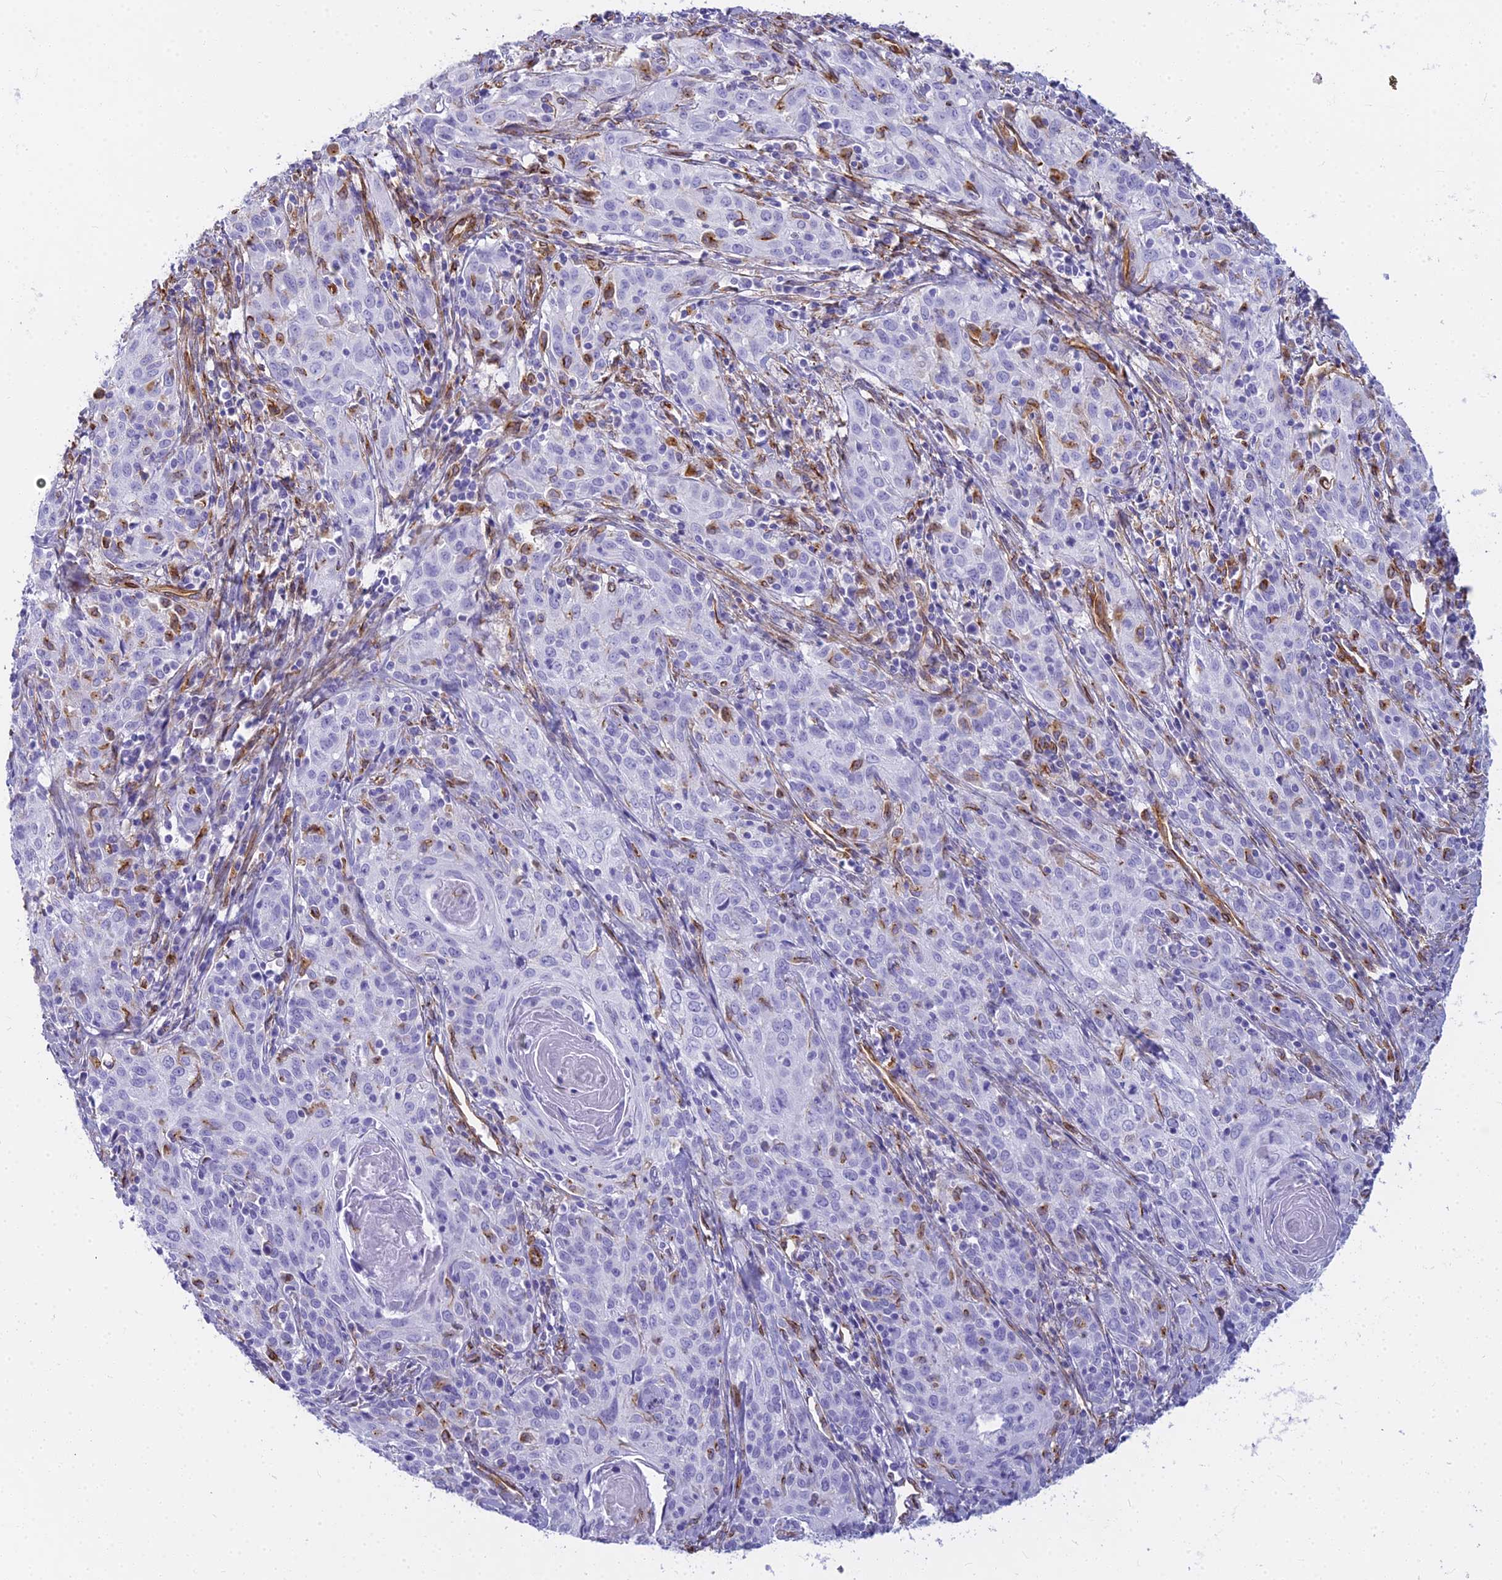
{"staining": {"intensity": "negative", "quantity": "none", "location": "none"}, "tissue": "cervical cancer", "cell_type": "Tumor cells", "image_type": "cancer", "snomed": [{"axis": "morphology", "description": "Squamous cell carcinoma, NOS"}, {"axis": "topography", "description": "Cervix"}], "caption": "A high-resolution micrograph shows immunohistochemistry (IHC) staining of cervical squamous cell carcinoma, which displays no significant expression in tumor cells.", "gene": "EVI2A", "patient": {"sex": "female", "age": 57}}